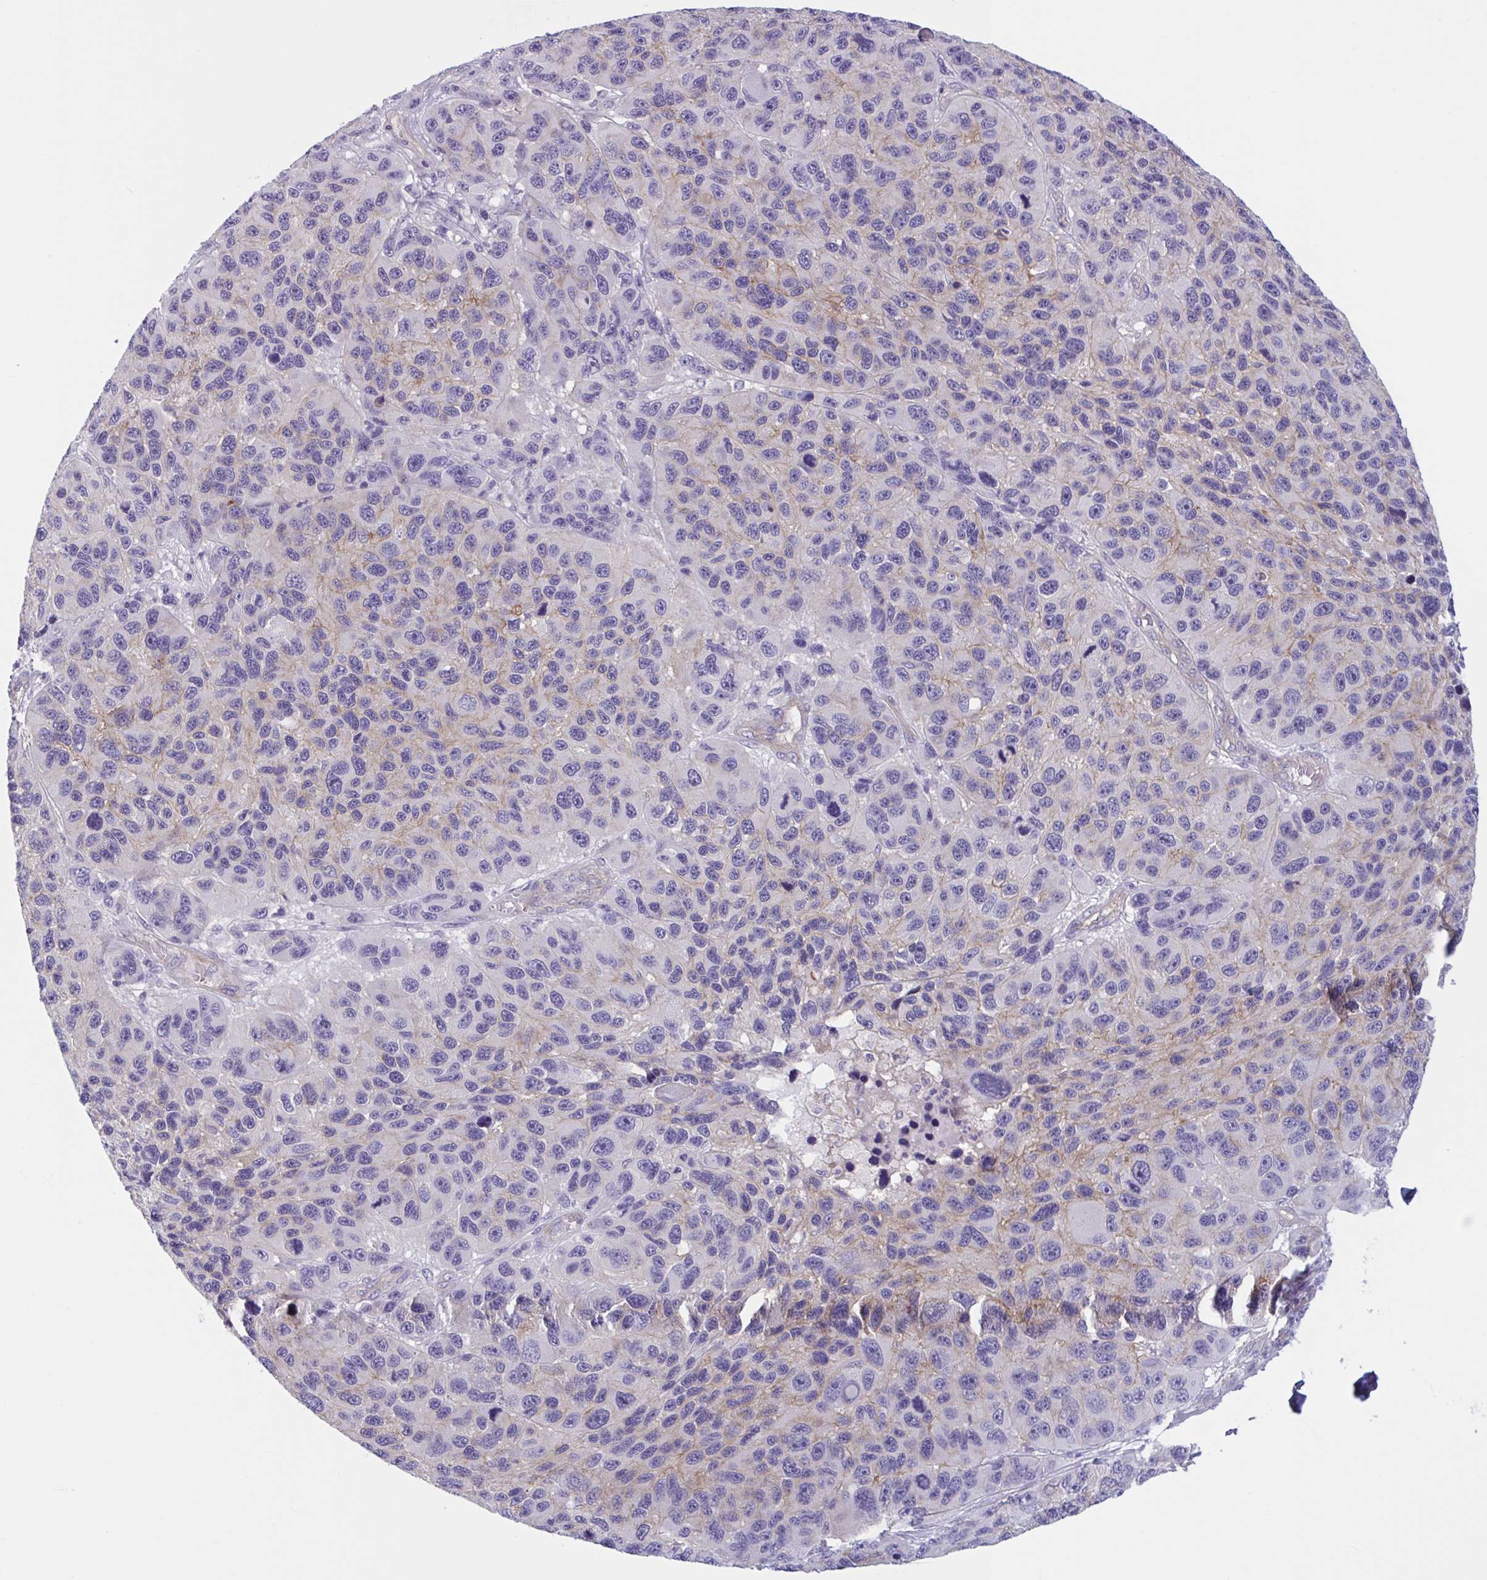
{"staining": {"intensity": "weak", "quantity": "<25%", "location": "cytoplasmic/membranous"}, "tissue": "melanoma", "cell_type": "Tumor cells", "image_type": "cancer", "snomed": [{"axis": "morphology", "description": "Malignant melanoma, NOS"}, {"axis": "topography", "description": "Skin"}], "caption": "IHC of melanoma reveals no expression in tumor cells. (Stains: DAB (3,3'-diaminobenzidine) immunohistochemistry (IHC) with hematoxylin counter stain, Microscopy: brightfield microscopy at high magnification).", "gene": "TTC7B", "patient": {"sex": "male", "age": 53}}